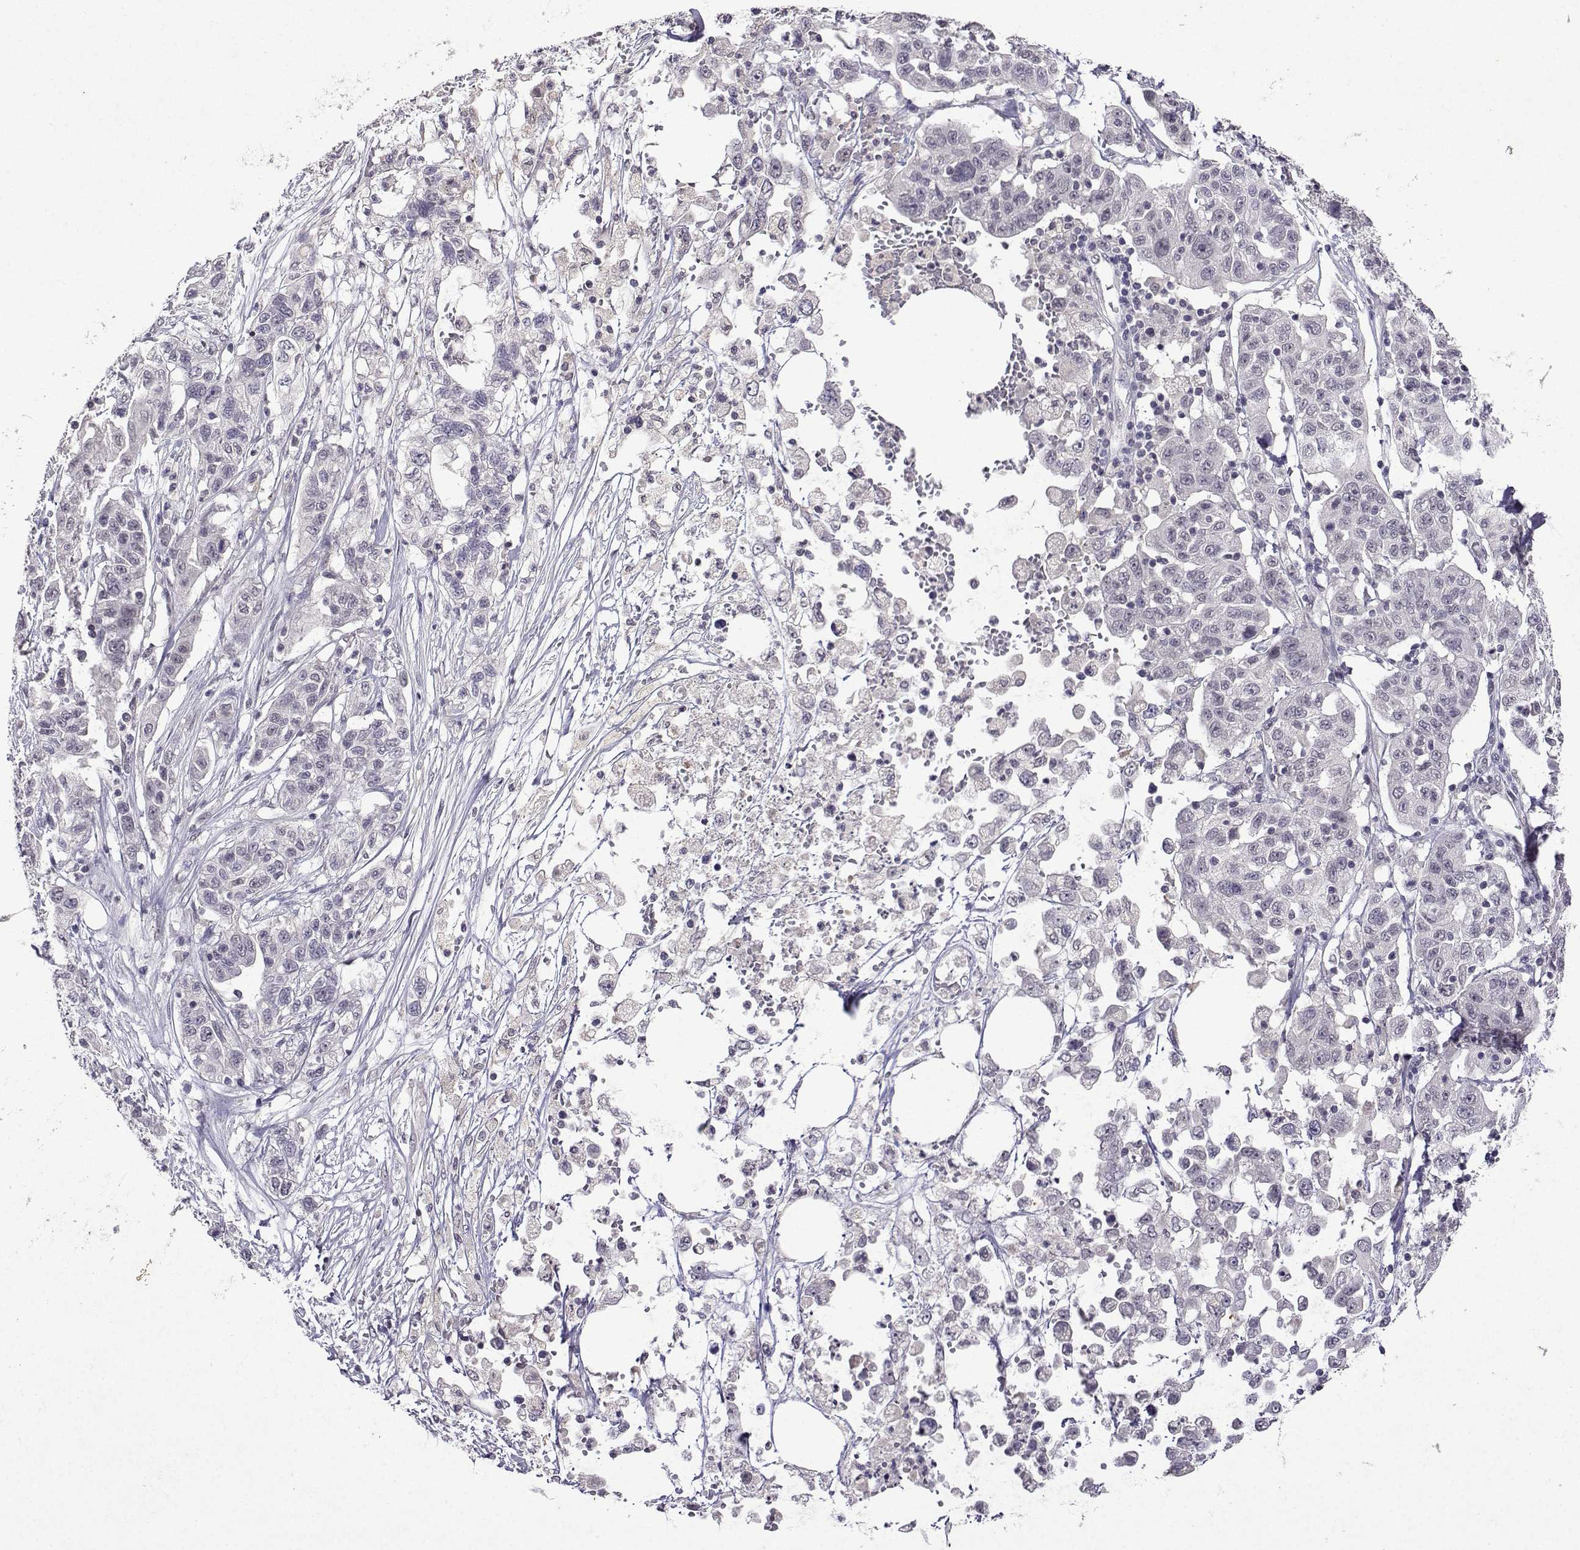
{"staining": {"intensity": "negative", "quantity": "none", "location": "none"}, "tissue": "liver cancer", "cell_type": "Tumor cells", "image_type": "cancer", "snomed": [{"axis": "morphology", "description": "Adenocarcinoma, NOS"}, {"axis": "morphology", "description": "Cholangiocarcinoma"}, {"axis": "topography", "description": "Liver"}], "caption": "IHC photomicrograph of human liver cancer (cholangiocarcinoma) stained for a protein (brown), which exhibits no expression in tumor cells.", "gene": "CCL28", "patient": {"sex": "male", "age": 64}}